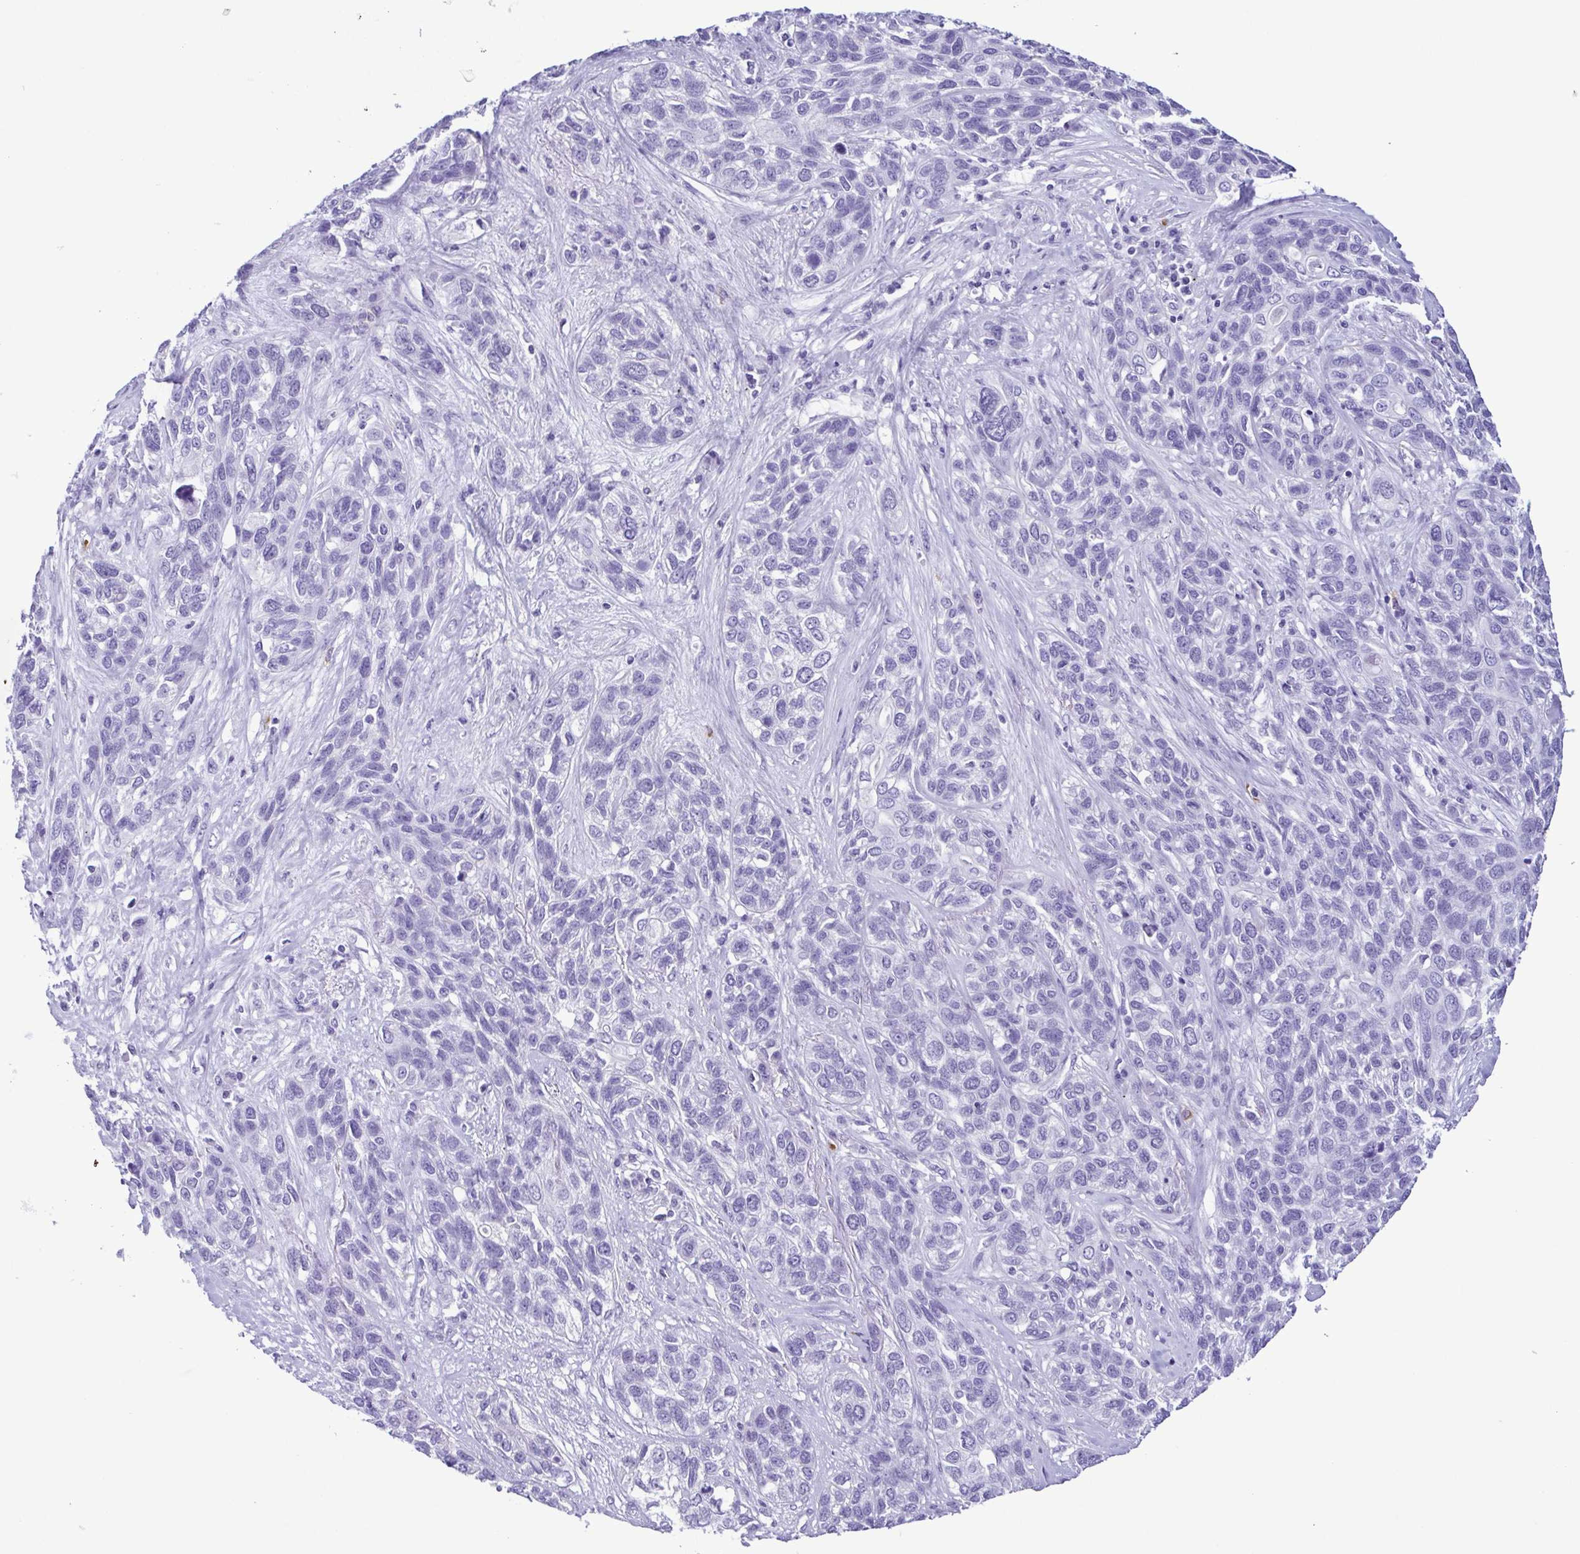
{"staining": {"intensity": "negative", "quantity": "none", "location": "none"}, "tissue": "lung cancer", "cell_type": "Tumor cells", "image_type": "cancer", "snomed": [{"axis": "morphology", "description": "Squamous cell carcinoma, NOS"}, {"axis": "topography", "description": "Lung"}], "caption": "High power microscopy histopathology image of an IHC histopathology image of lung cancer, revealing no significant staining in tumor cells.", "gene": "SPATA16", "patient": {"sex": "female", "age": 70}}